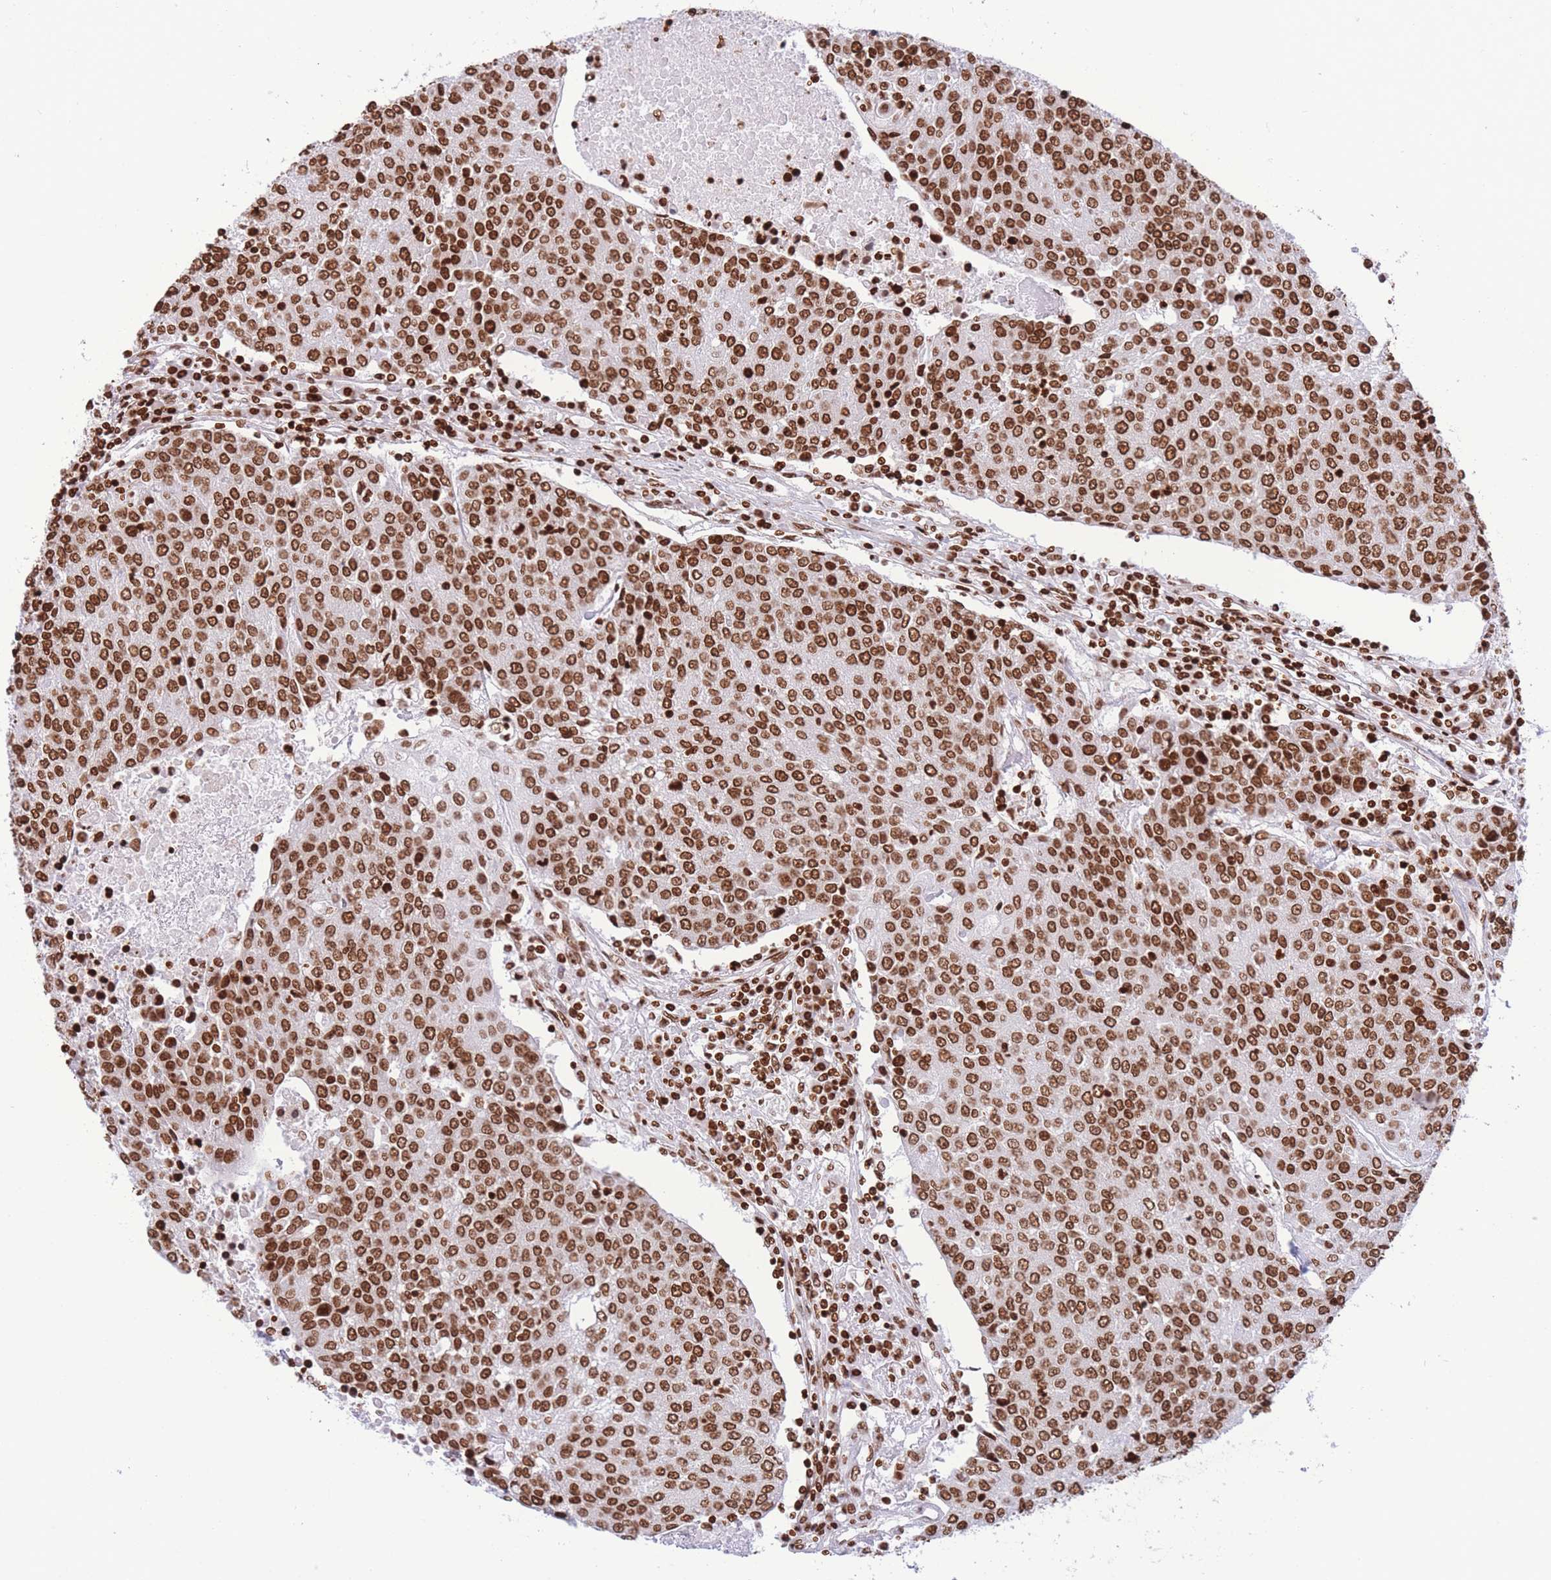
{"staining": {"intensity": "strong", "quantity": ">75%", "location": "nuclear"}, "tissue": "urothelial cancer", "cell_type": "Tumor cells", "image_type": "cancer", "snomed": [{"axis": "morphology", "description": "Urothelial carcinoma, High grade"}, {"axis": "topography", "description": "Urinary bladder"}], "caption": "The histopathology image reveals staining of urothelial carcinoma (high-grade), revealing strong nuclear protein positivity (brown color) within tumor cells.", "gene": "H2BC11", "patient": {"sex": "female", "age": 85}}